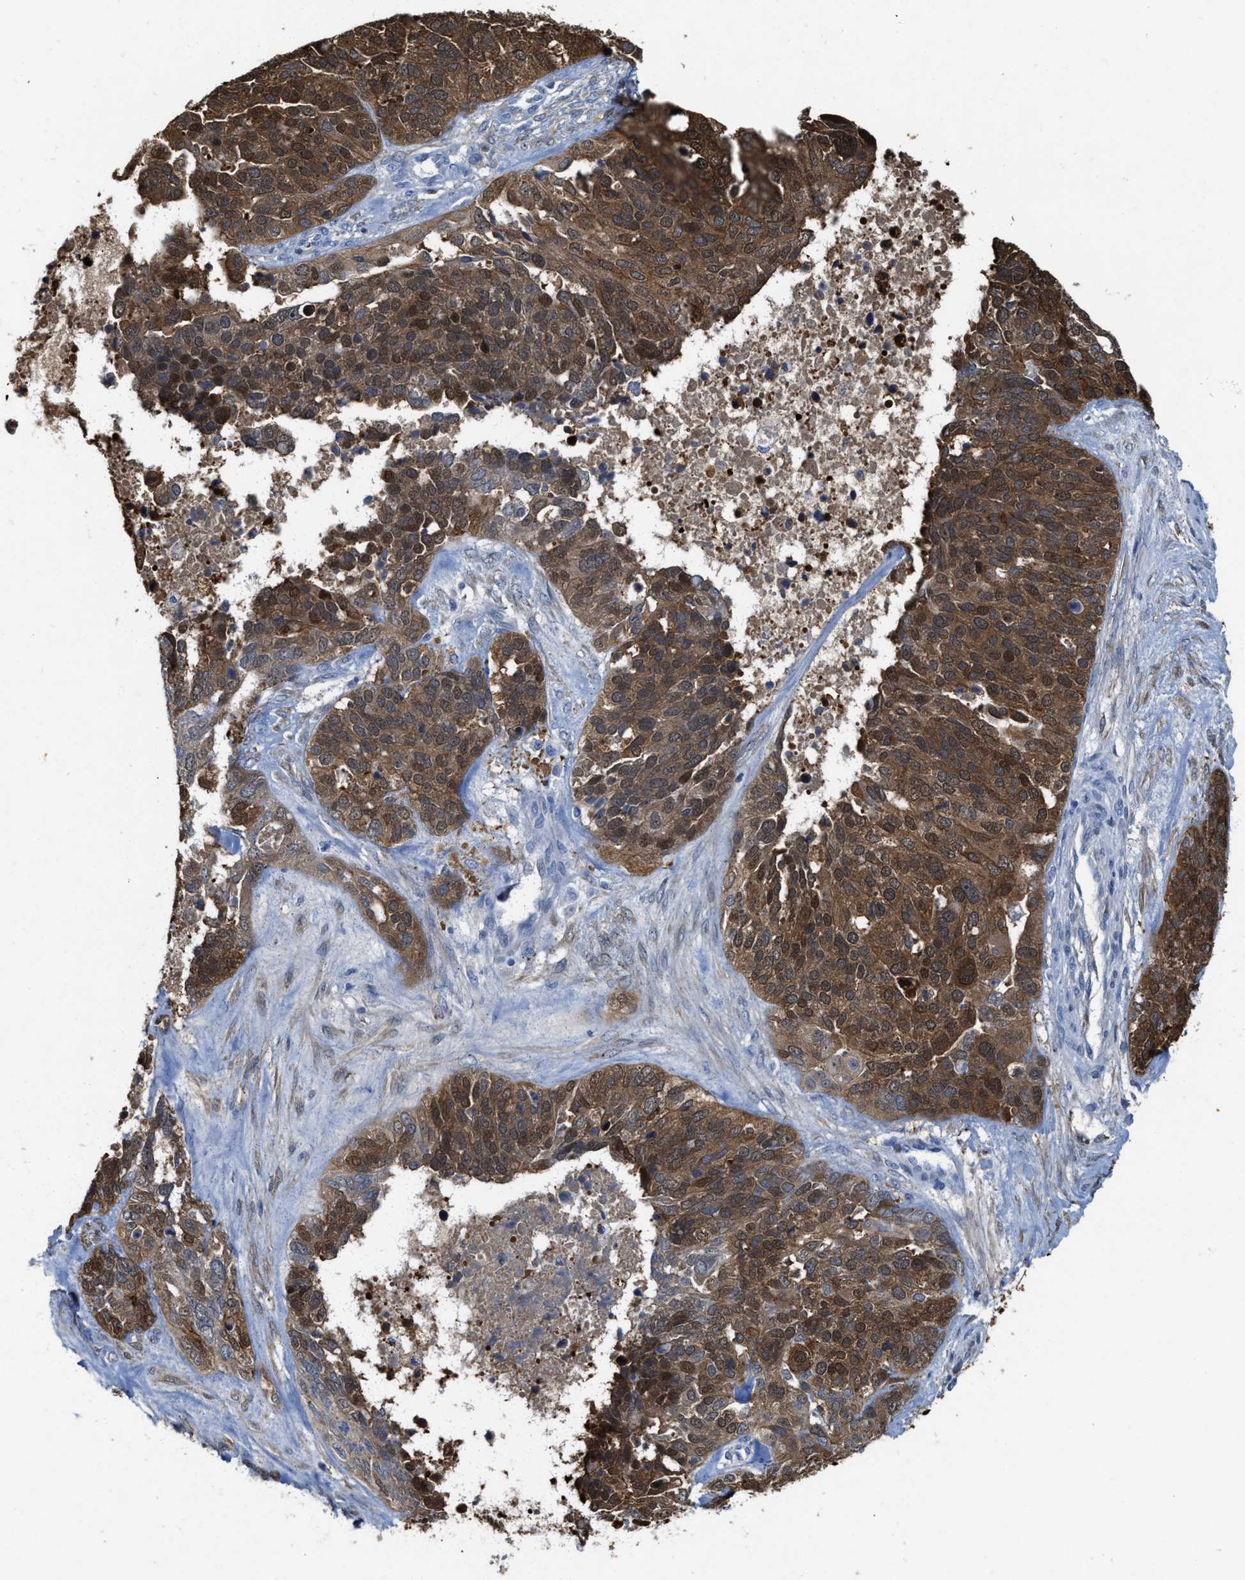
{"staining": {"intensity": "strong", "quantity": ">75%", "location": "cytoplasmic/membranous,nuclear"}, "tissue": "ovarian cancer", "cell_type": "Tumor cells", "image_type": "cancer", "snomed": [{"axis": "morphology", "description": "Cystadenocarcinoma, serous, NOS"}, {"axis": "topography", "description": "Ovary"}], "caption": "IHC histopathology image of neoplastic tissue: human ovarian serous cystadenocarcinoma stained using IHC shows high levels of strong protein expression localized specifically in the cytoplasmic/membranous and nuclear of tumor cells, appearing as a cytoplasmic/membranous and nuclear brown color.", "gene": "ASS1", "patient": {"sex": "female", "age": 44}}